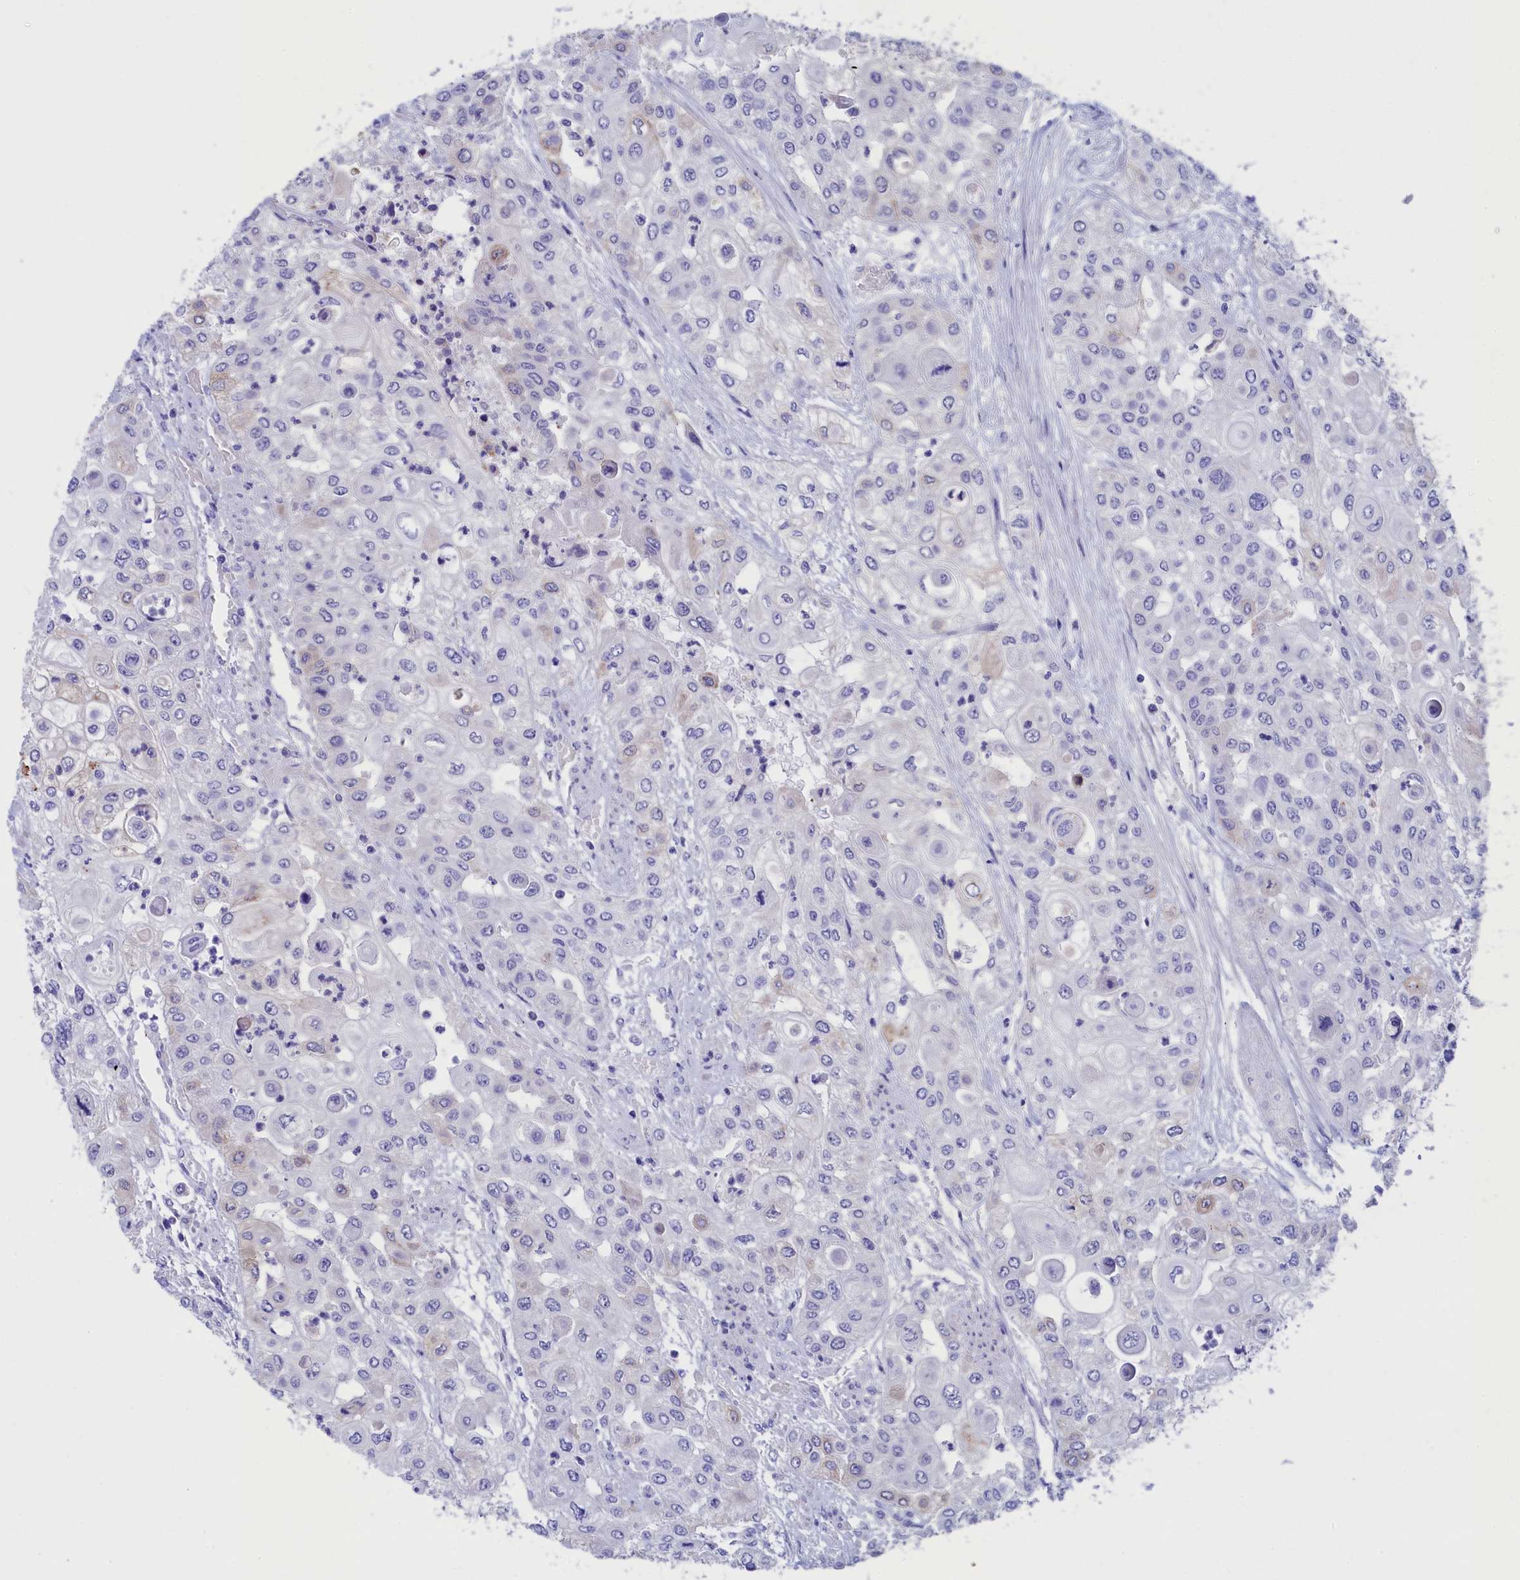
{"staining": {"intensity": "negative", "quantity": "none", "location": "none"}, "tissue": "urothelial cancer", "cell_type": "Tumor cells", "image_type": "cancer", "snomed": [{"axis": "morphology", "description": "Urothelial carcinoma, High grade"}, {"axis": "topography", "description": "Urinary bladder"}], "caption": "IHC of human urothelial cancer shows no expression in tumor cells.", "gene": "VPS35L", "patient": {"sex": "female", "age": 79}}